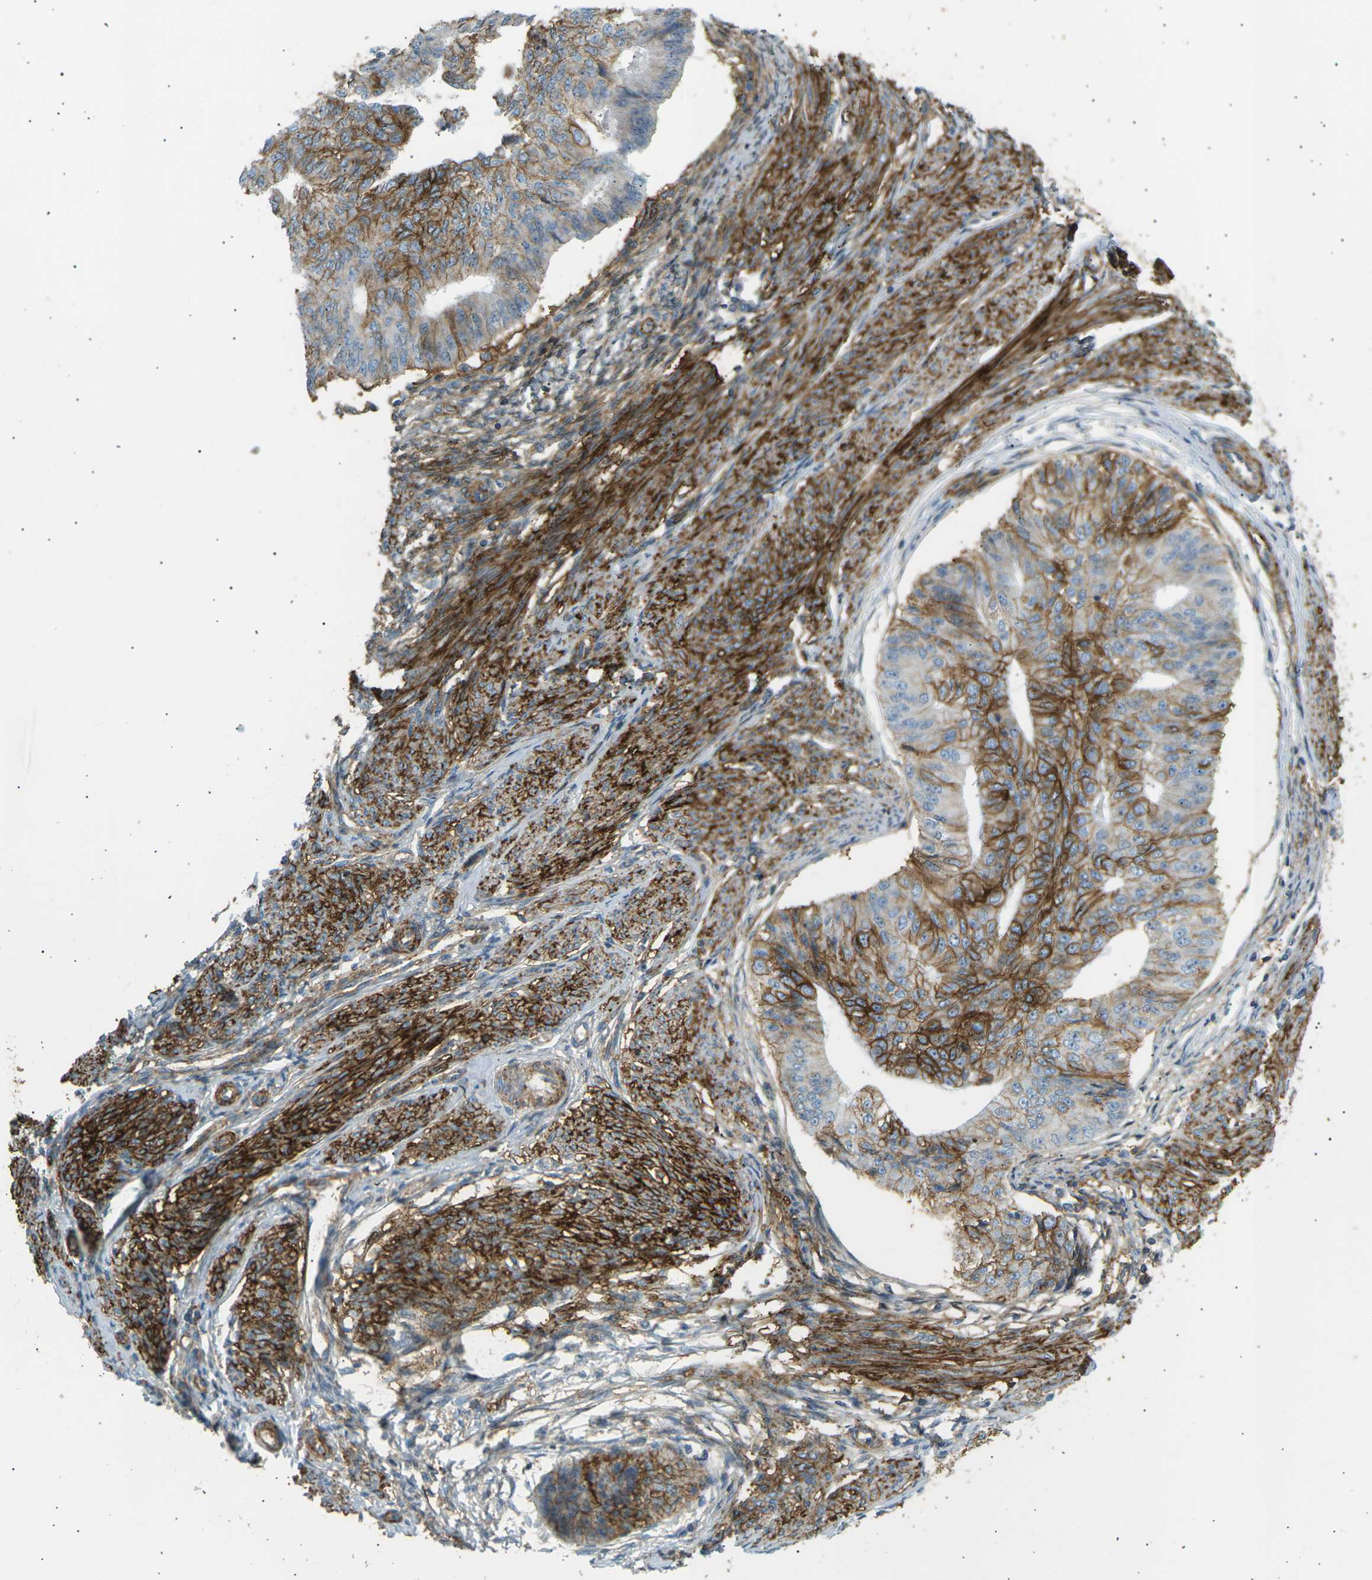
{"staining": {"intensity": "moderate", "quantity": "25%-75%", "location": "cytoplasmic/membranous"}, "tissue": "endometrial cancer", "cell_type": "Tumor cells", "image_type": "cancer", "snomed": [{"axis": "morphology", "description": "Adenocarcinoma, NOS"}, {"axis": "topography", "description": "Endometrium"}], "caption": "A high-resolution image shows immunohistochemistry (IHC) staining of endometrial cancer, which shows moderate cytoplasmic/membranous staining in approximately 25%-75% of tumor cells.", "gene": "ATP2B4", "patient": {"sex": "female", "age": 32}}